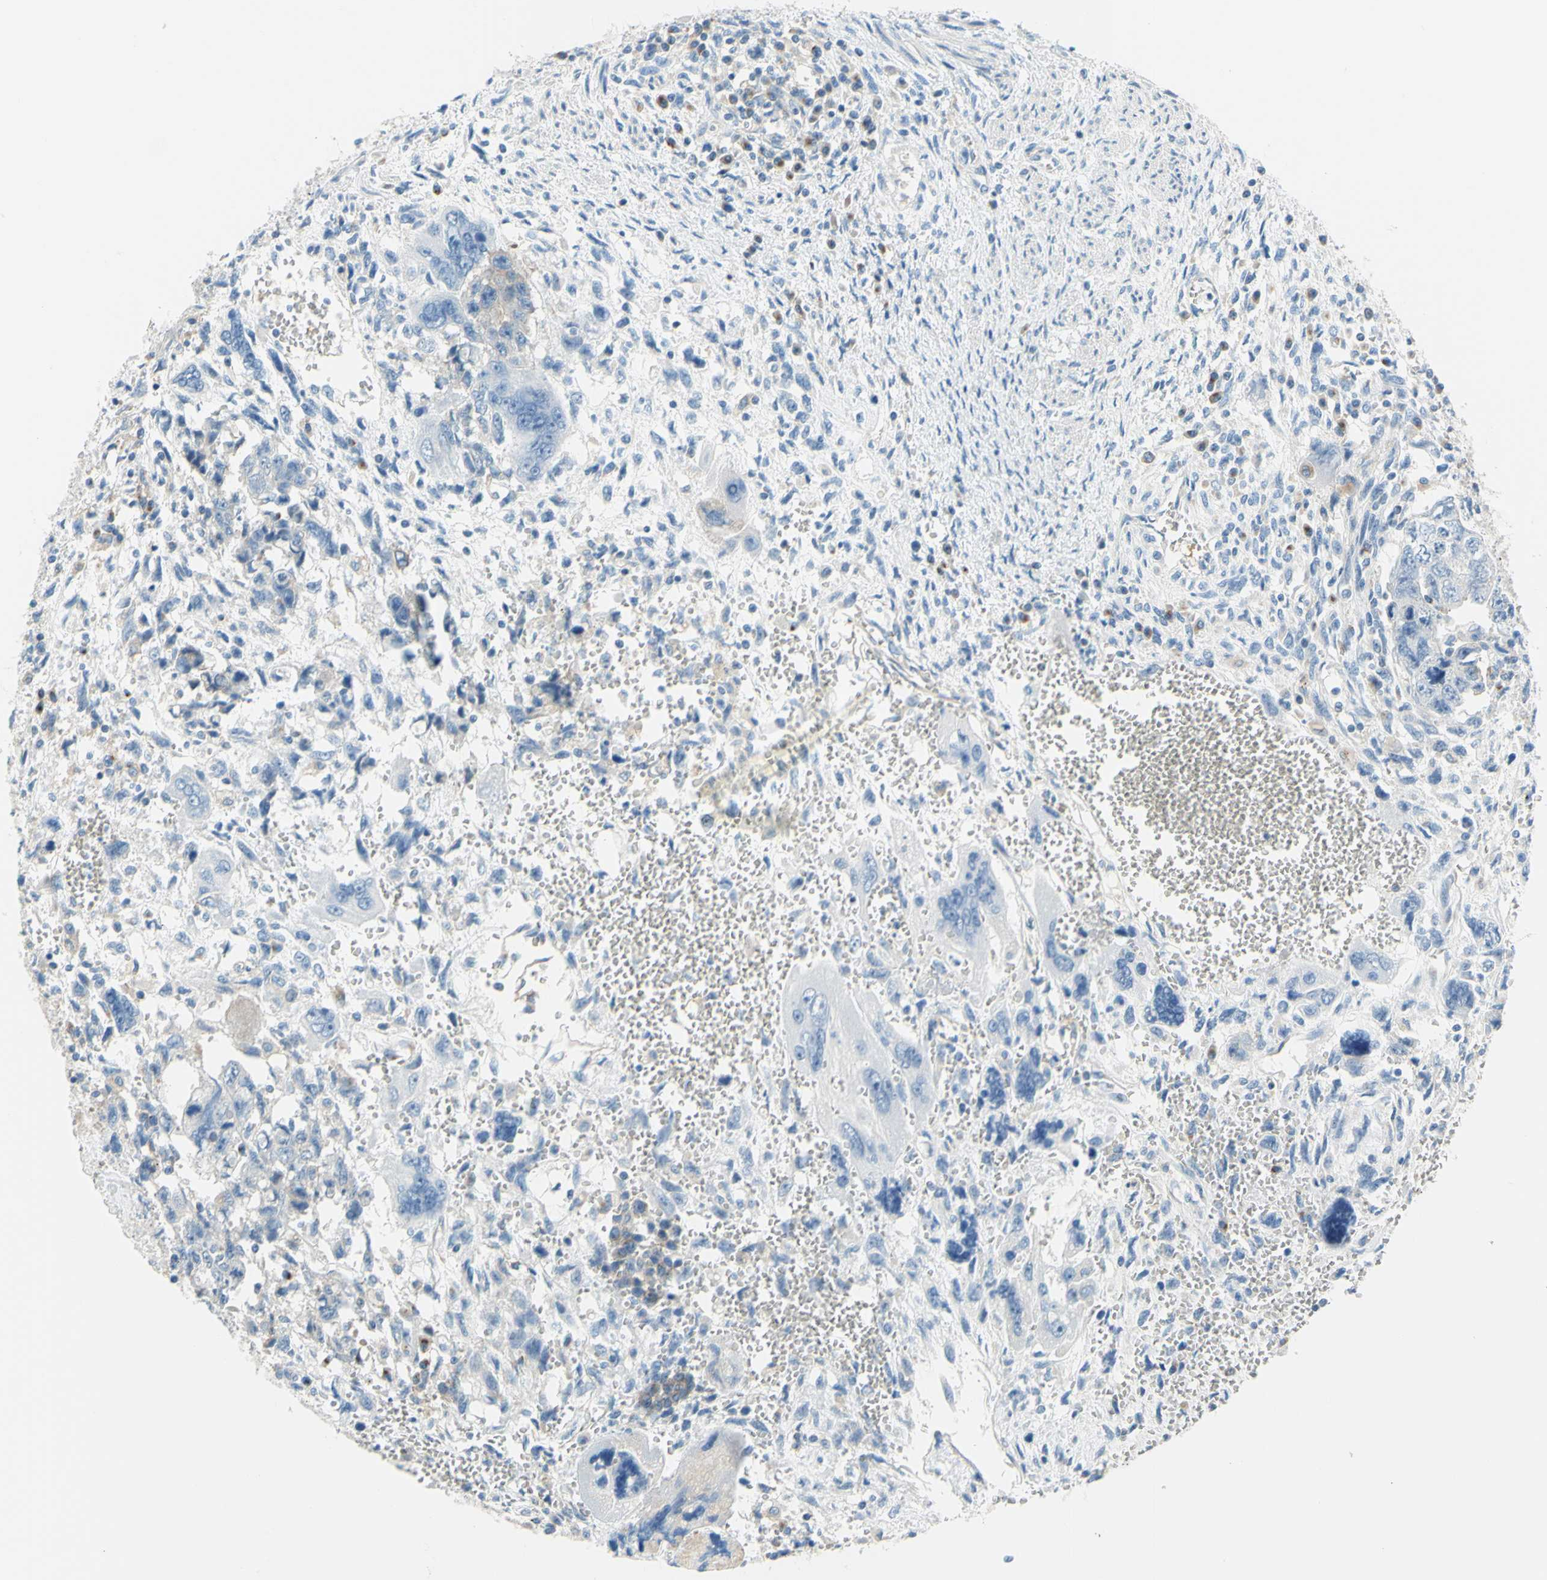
{"staining": {"intensity": "weak", "quantity": "<25%", "location": "cytoplasmic/membranous"}, "tissue": "testis cancer", "cell_type": "Tumor cells", "image_type": "cancer", "snomed": [{"axis": "morphology", "description": "Carcinoma, Embryonal, NOS"}, {"axis": "topography", "description": "Testis"}], "caption": "There is no significant positivity in tumor cells of testis cancer (embryonal carcinoma).", "gene": "FRMD4B", "patient": {"sex": "male", "age": 28}}